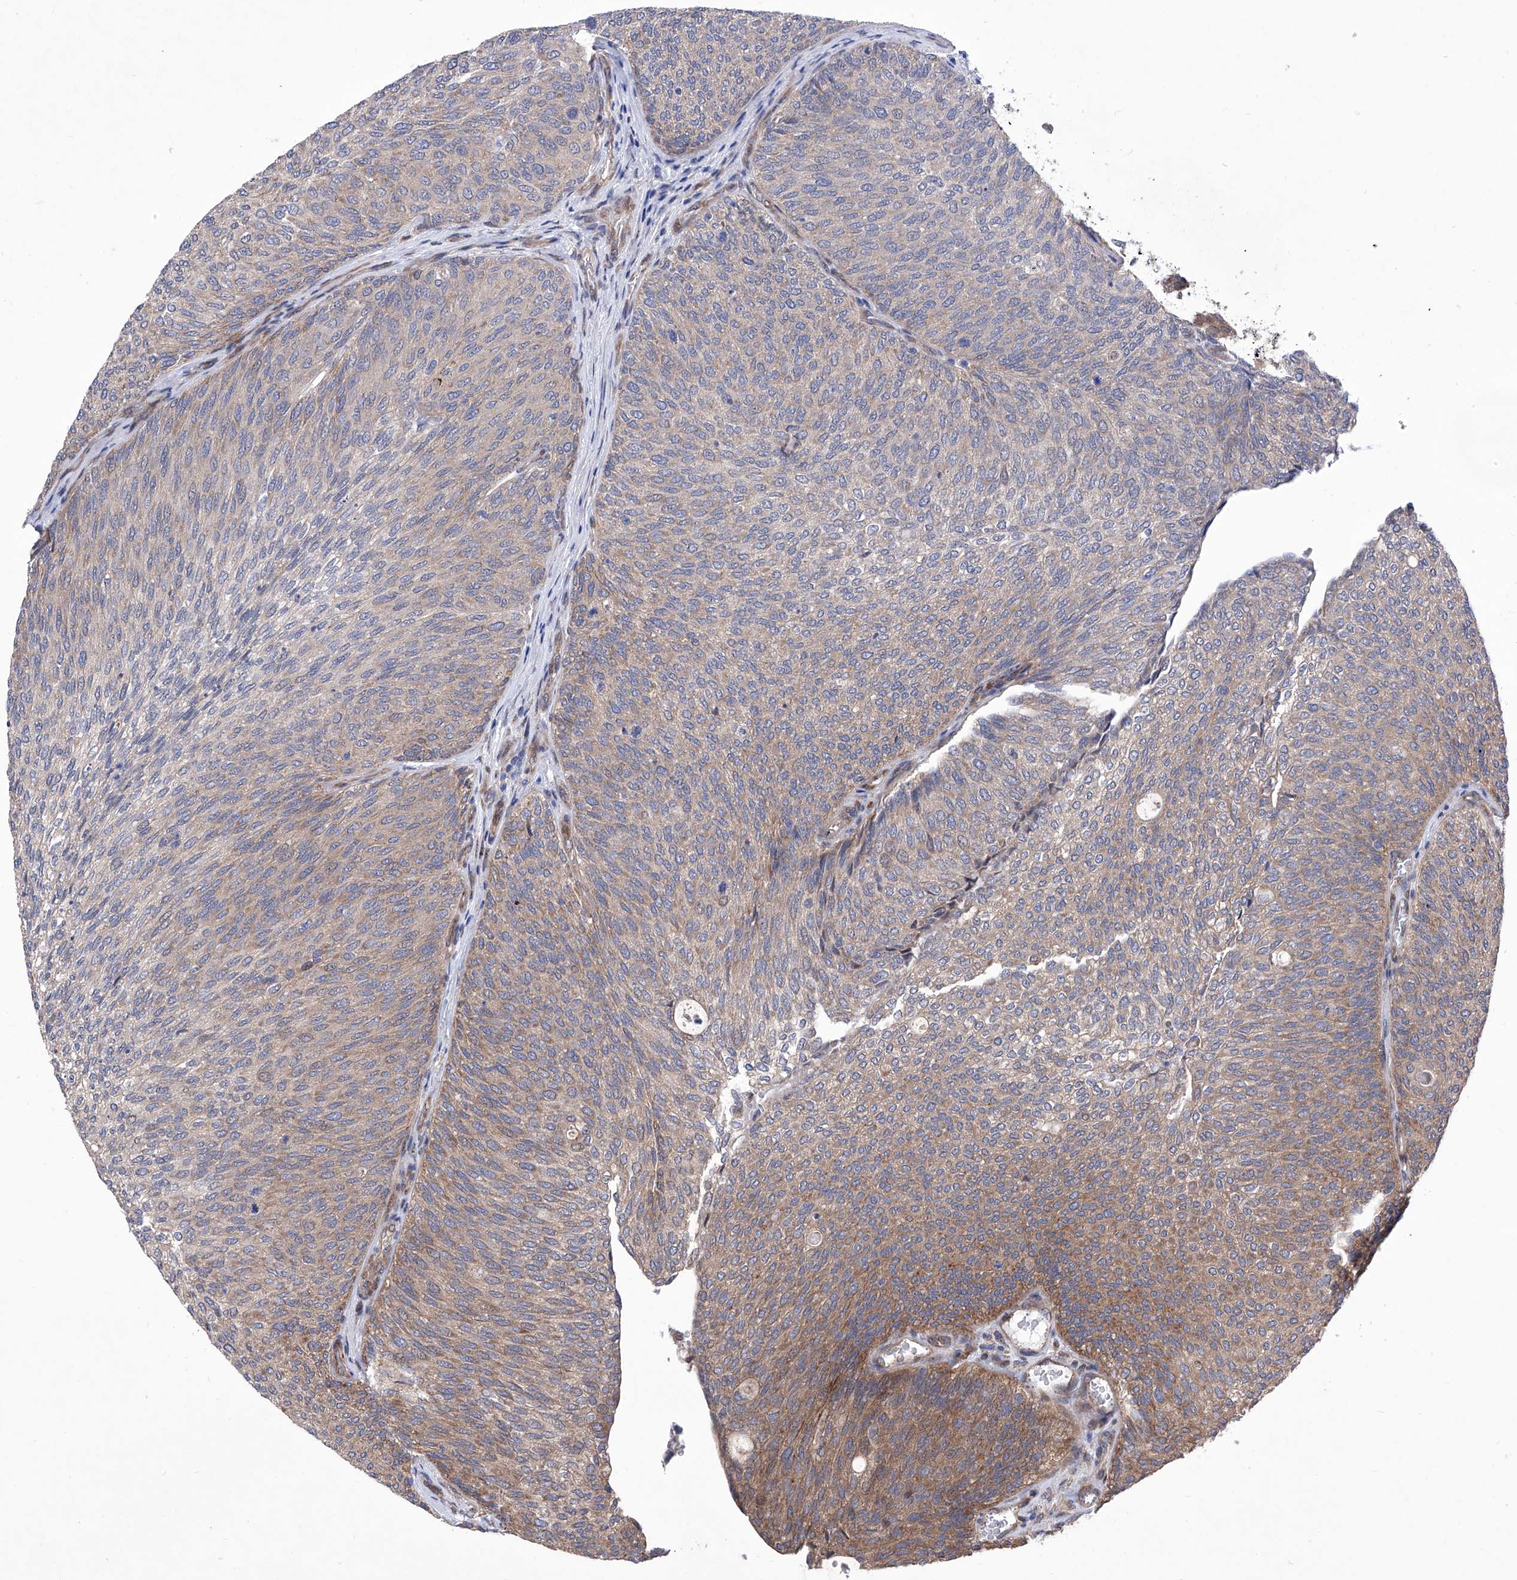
{"staining": {"intensity": "moderate", "quantity": "25%-75%", "location": "cytoplasmic/membranous"}, "tissue": "urothelial cancer", "cell_type": "Tumor cells", "image_type": "cancer", "snomed": [{"axis": "morphology", "description": "Urothelial carcinoma, Low grade"}, {"axis": "topography", "description": "Urinary bladder"}], "caption": "About 25%-75% of tumor cells in urothelial cancer reveal moderate cytoplasmic/membranous protein positivity as visualized by brown immunohistochemical staining.", "gene": "KTI12", "patient": {"sex": "female", "age": 79}}